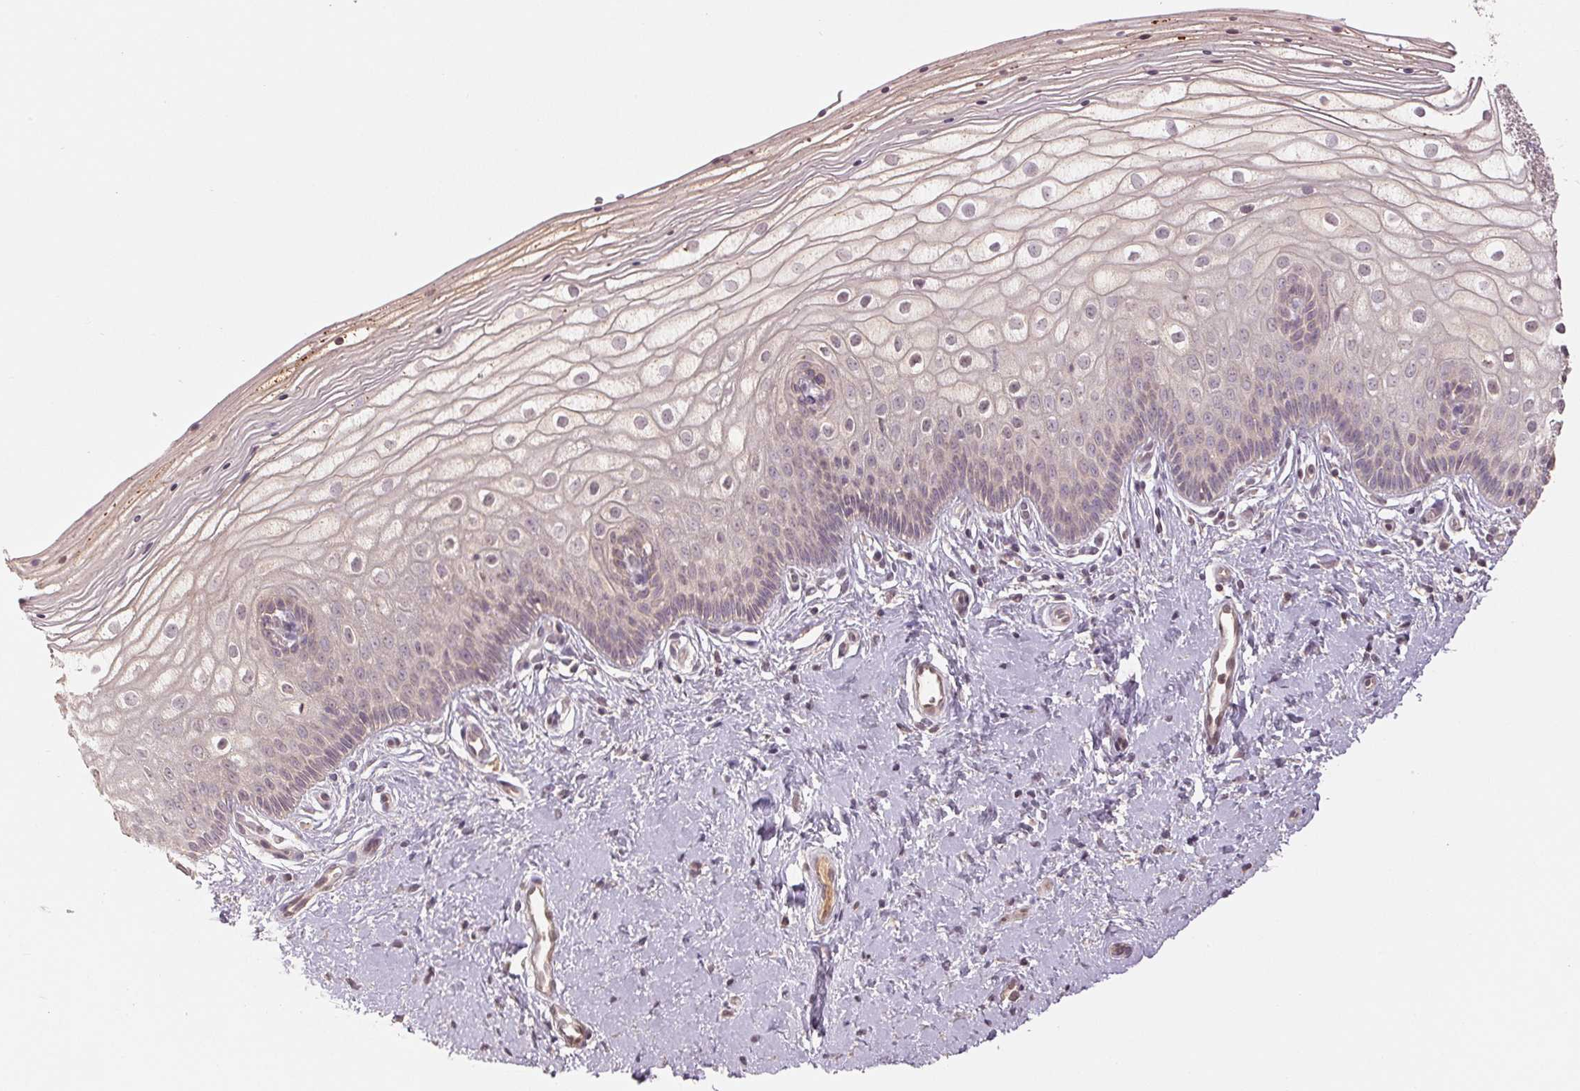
{"staining": {"intensity": "weak", "quantity": "<25%", "location": "nuclear"}, "tissue": "vagina", "cell_type": "Squamous epithelial cells", "image_type": "normal", "snomed": [{"axis": "morphology", "description": "Normal tissue, NOS"}, {"axis": "topography", "description": "Vagina"}], "caption": "Micrograph shows no significant protein expression in squamous epithelial cells of benign vagina.", "gene": "COX14", "patient": {"sex": "female", "age": 39}}